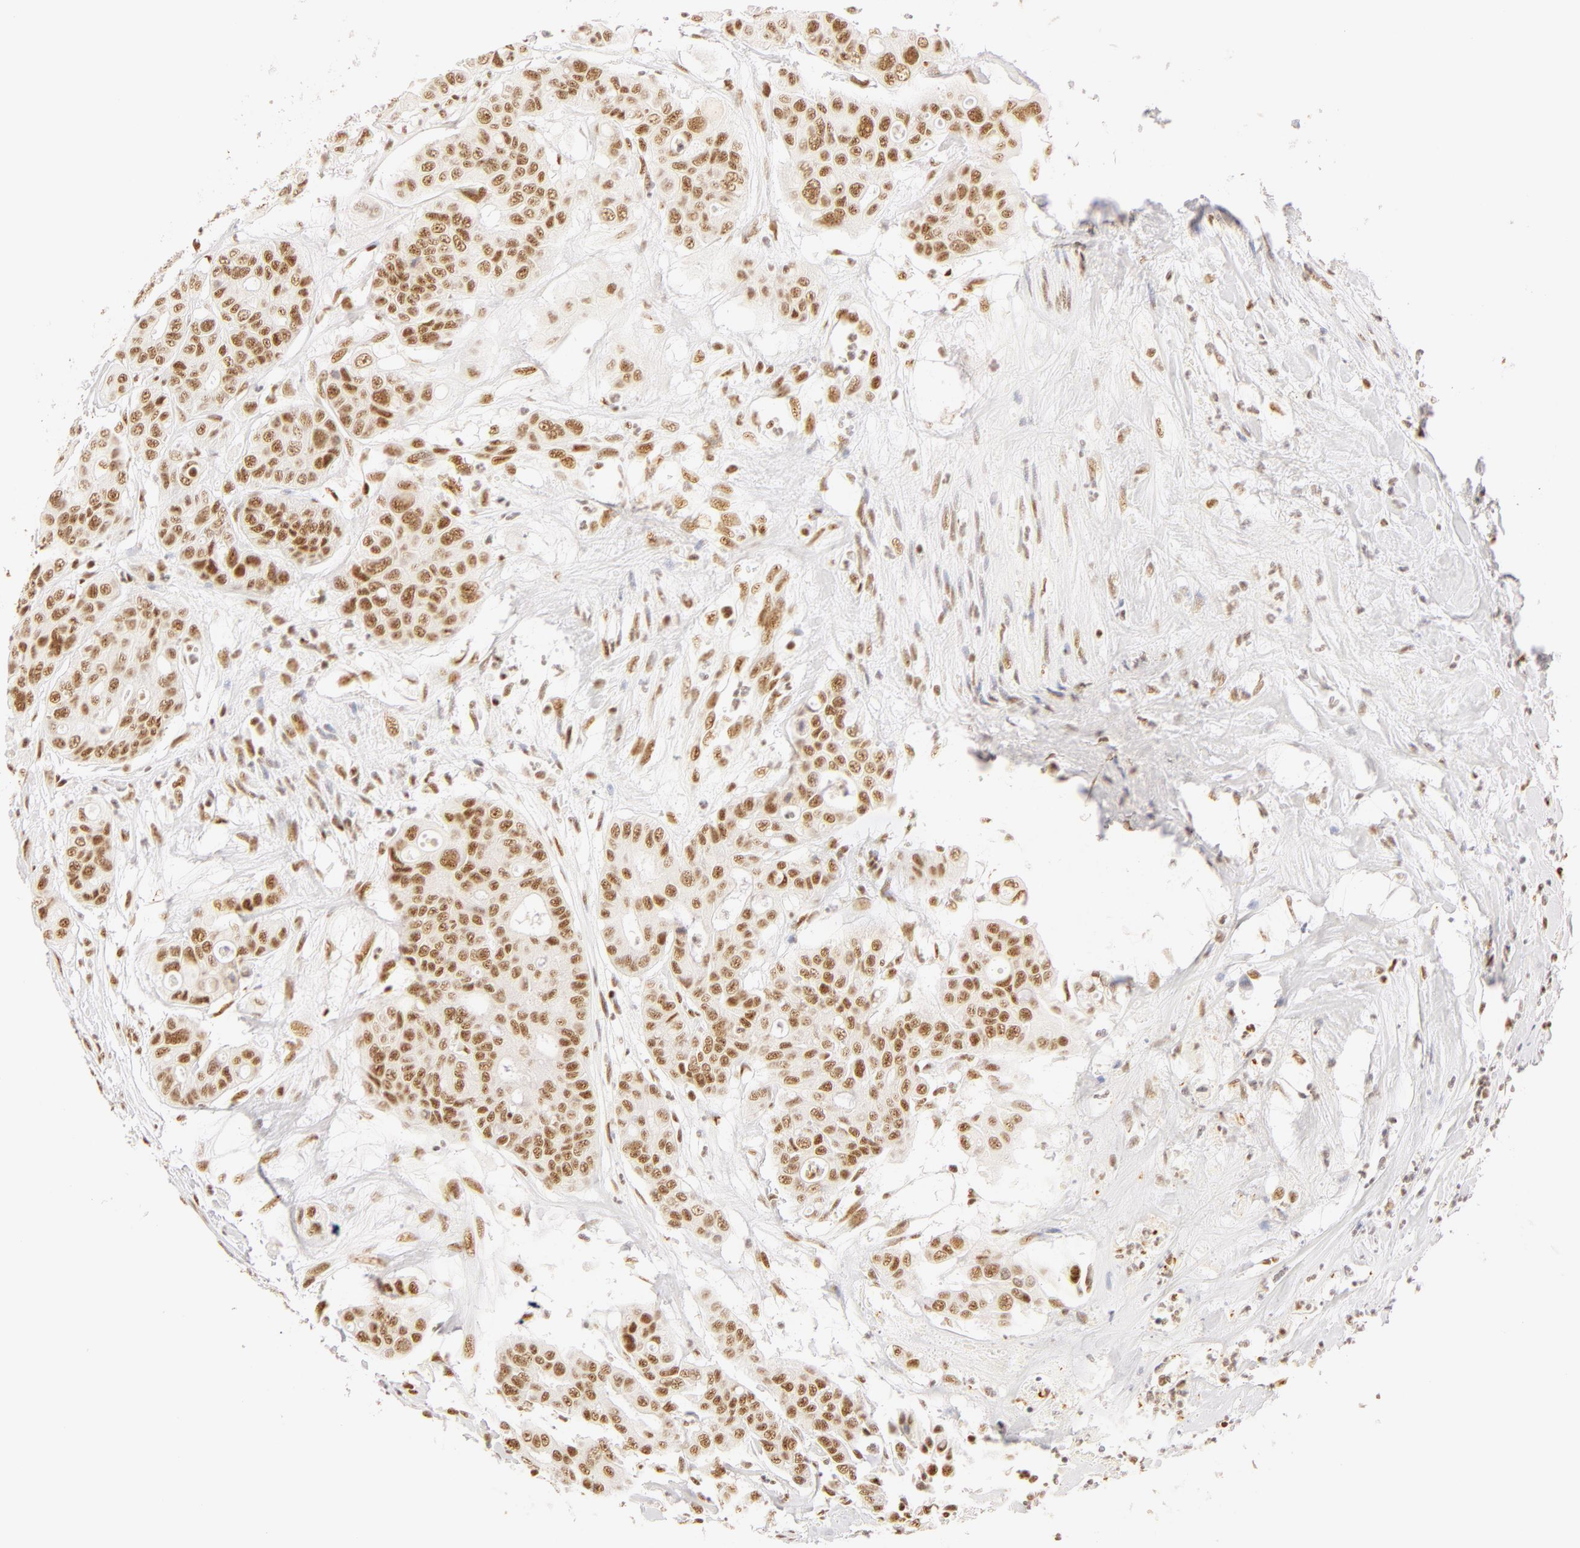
{"staining": {"intensity": "moderate", "quantity": ">75%", "location": "nuclear"}, "tissue": "colorectal cancer", "cell_type": "Tumor cells", "image_type": "cancer", "snomed": [{"axis": "morphology", "description": "Adenocarcinoma, NOS"}, {"axis": "topography", "description": "Colon"}], "caption": "The immunohistochemical stain shows moderate nuclear staining in tumor cells of adenocarcinoma (colorectal) tissue.", "gene": "RBM39", "patient": {"sex": "female", "age": 70}}